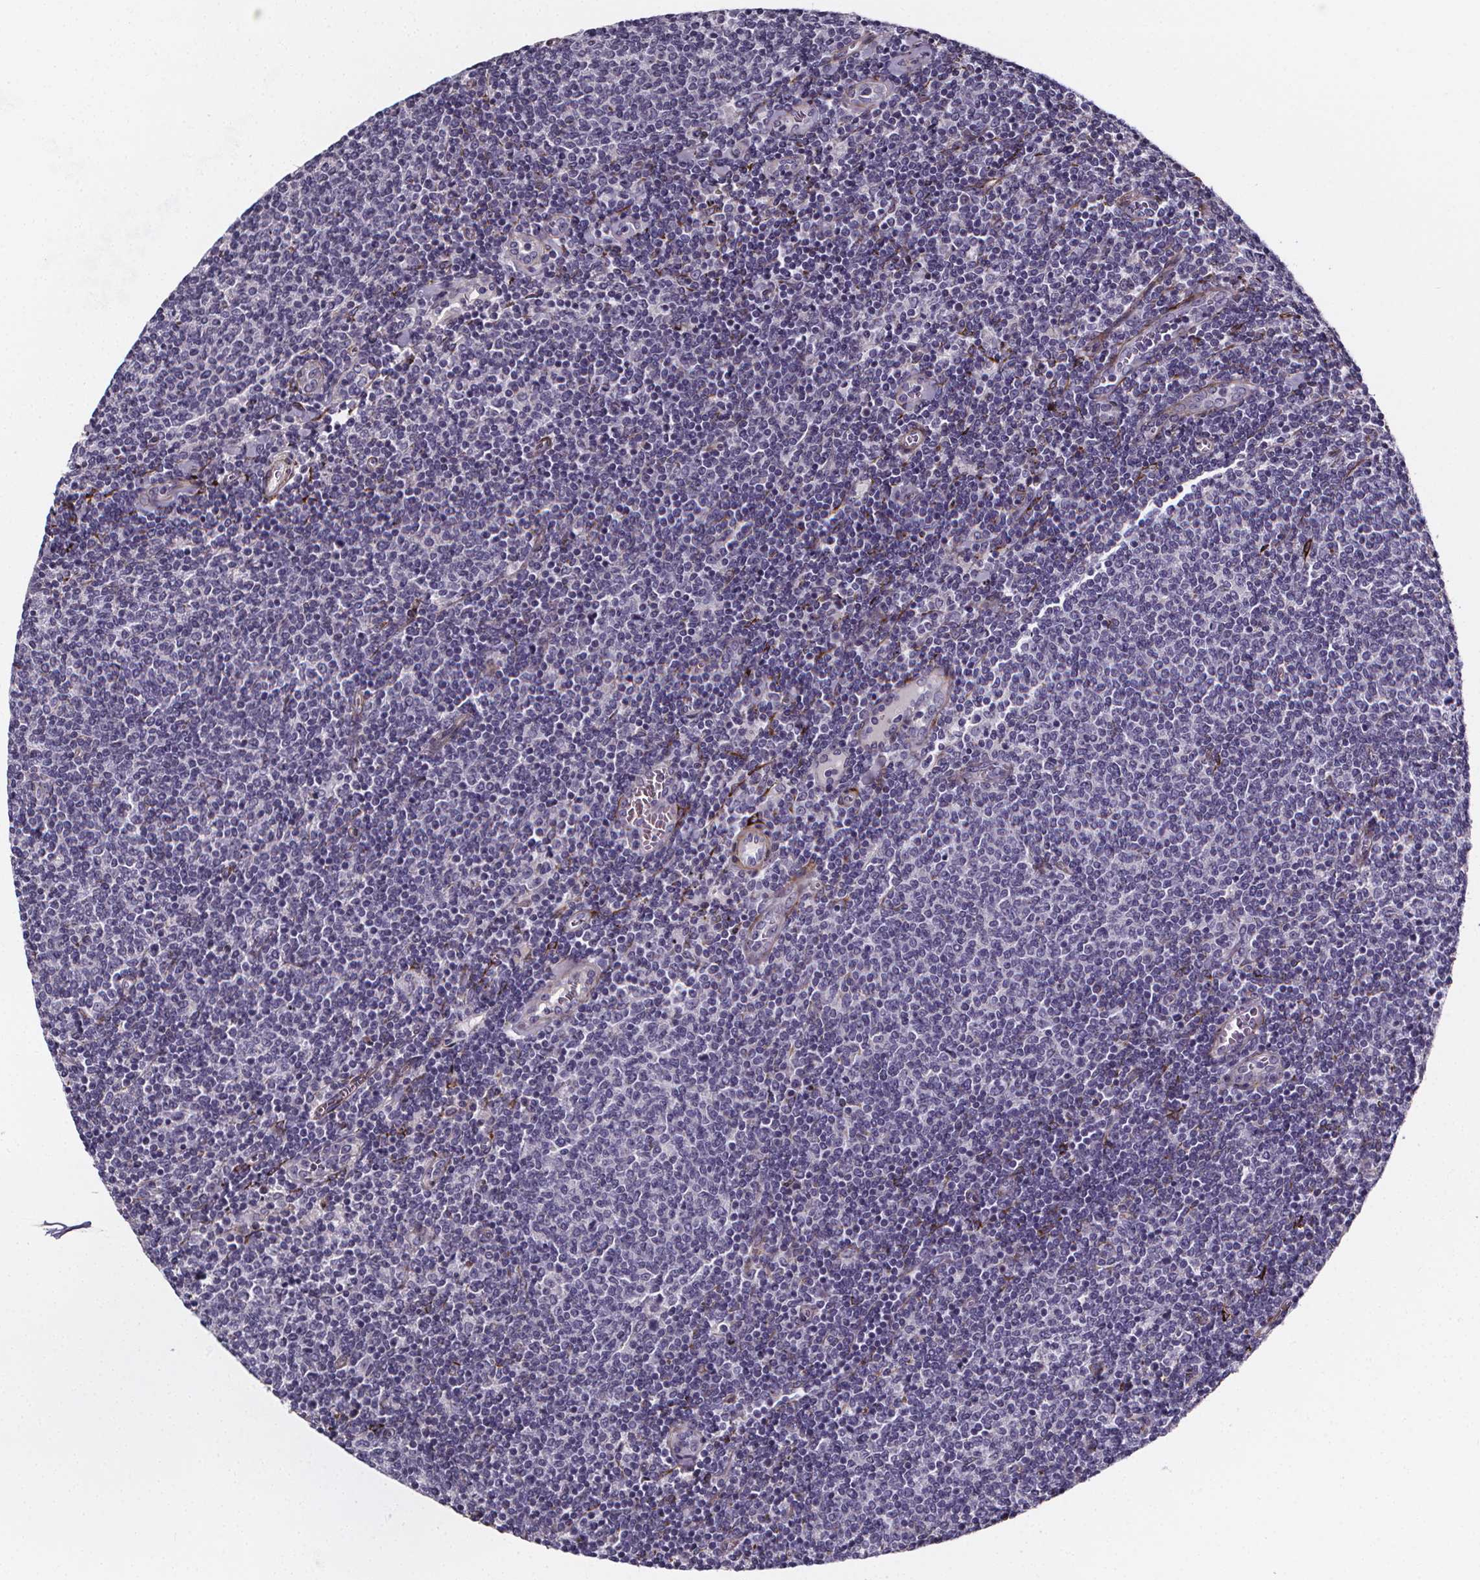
{"staining": {"intensity": "negative", "quantity": "none", "location": "none"}, "tissue": "lymphoma", "cell_type": "Tumor cells", "image_type": "cancer", "snomed": [{"axis": "morphology", "description": "Malignant lymphoma, non-Hodgkin's type, Low grade"}, {"axis": "topography", "description": "Lymph node"}], "caption": "An immunohistochemistry (IHC) micrograph of lymphoma is shown. There is no staining in tumor cells of lymphoma.", "gene": "AEBP1", "patient": {"sex": "male", "age": 52}}